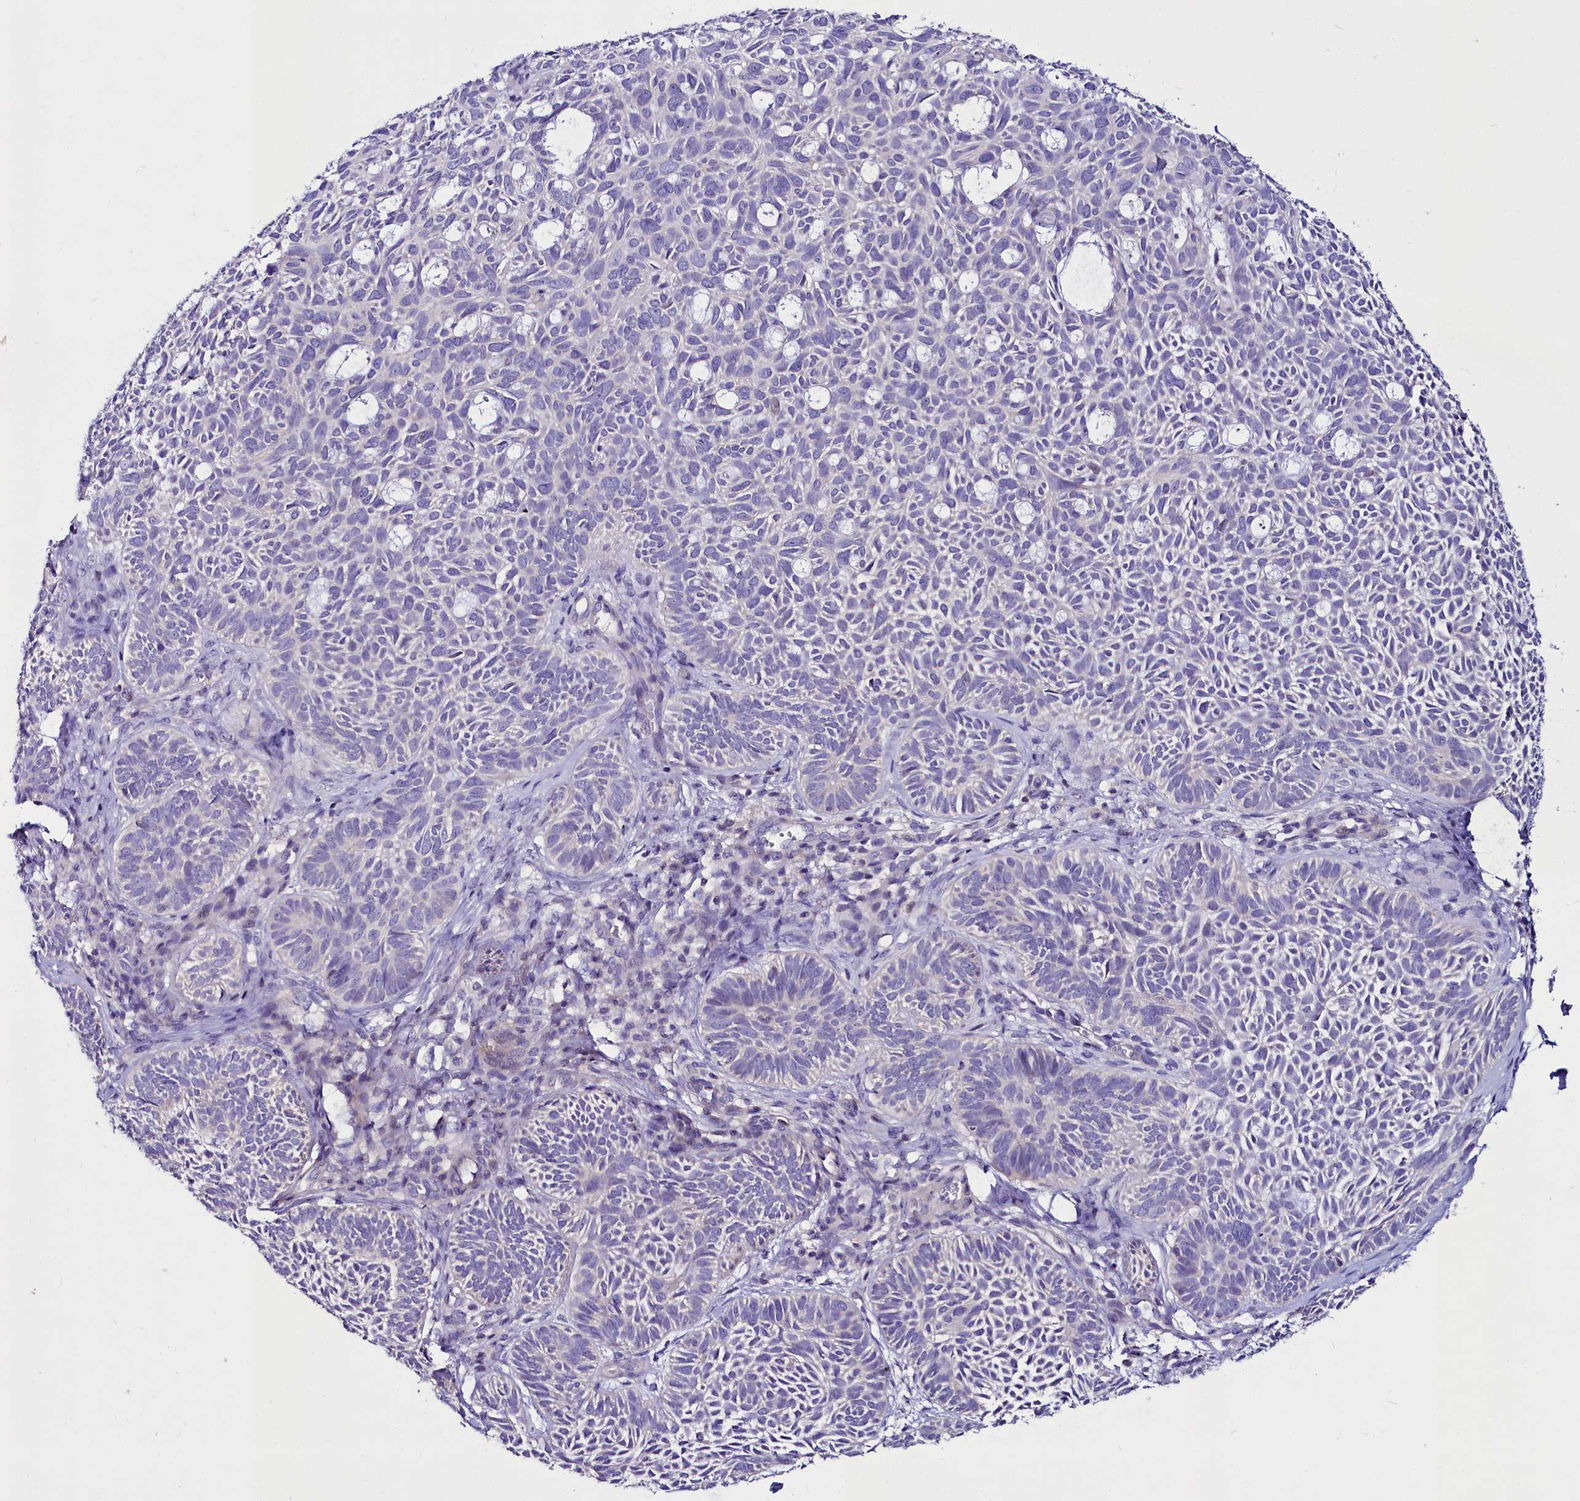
{"staining": {"intensity": "negative", "quantity": "none", "location": "none"}, "tissue": "skin cancer", "cell_type": "Tumor cells", "image_type": "cancer", "snomed": [{"axis": "morphology", "description": "Basal cell carcinoma"}, {"axis": "topography", "description": "Skin"}], "caption": "Immunohistochemistry (IHC) of human skin cancer displays no staining in tumor cells.", "gene": "ABHD5", "patient": {"sex": "male", "age": 69}}